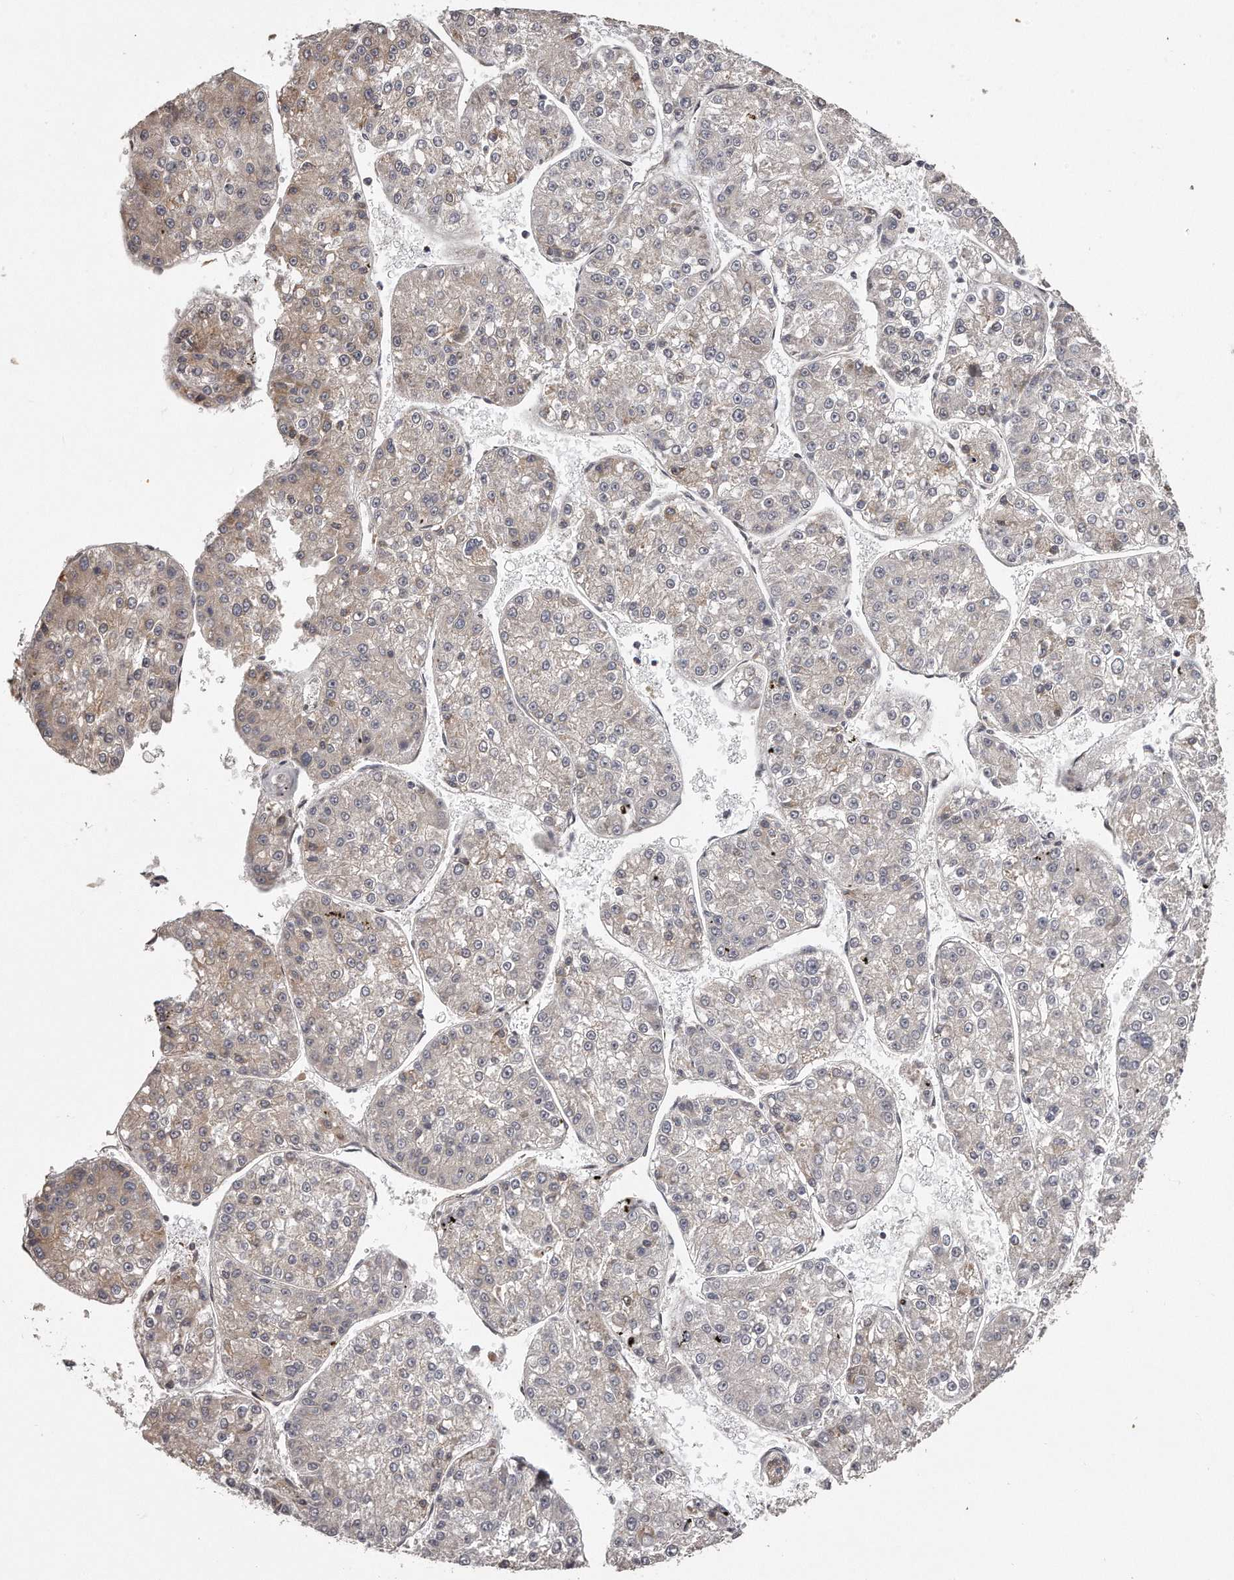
{"staining": {"intensity": "weak", "quantity": "<25%", "location": "cytoplasmic/membranous"}, "tissue": "liver cancer", "cell_type": "Tumor cells", "image_type": "cancer", "snomed": [{"axis": "morphology", "description": "Carcinoma, Hepatocellular, NOS"}, {"axis": "topography", "description": "Liver"}], "caption": "Tumor cells are negative for brown protein staining in liver cancer (hepatocellular carcinoma).", "gene": "TRAPPC14", "patient": {"sex": "female", "age": 73}}